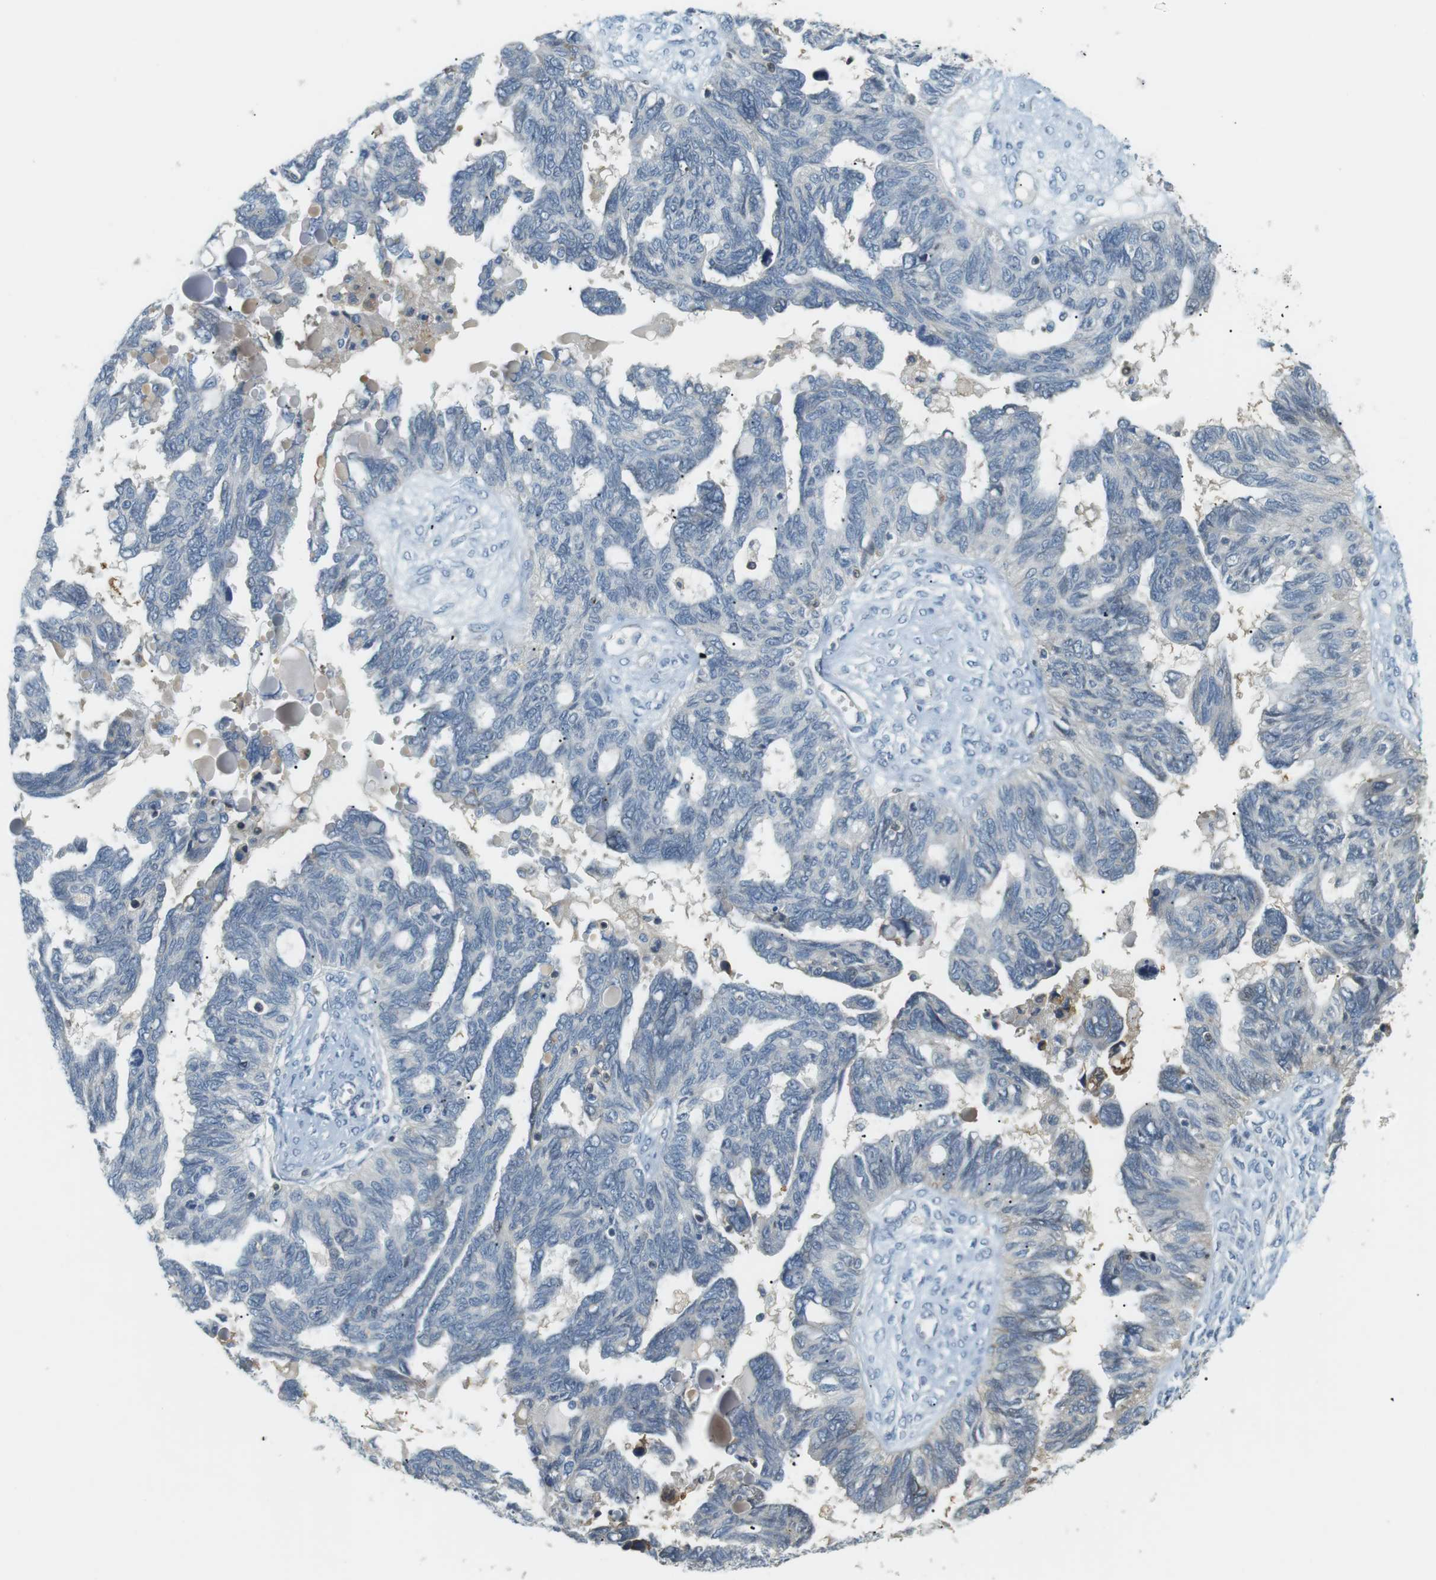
{"staining": {"intensity": "negative", "quantity": "none", "location": "none"}, "tissue": "ovarian cancer", "cell_type": "Tumor cells", "image_type": "cancer", "snomed": [{"axis": "morphology", "description": "Cystadenocarcinoma, serous, NOS"}, {"axis": "topography", "description": "Ovary"}], "caption": "Immunohistochemistry micrograph of neoplastic tissue: ovarian serous cystadenocarcinoma stained with DAB demonstrates no significant protein positivity in tumor cells.", "gene": "P2RY1", "patient": {"sex": "female", "age": 79}}